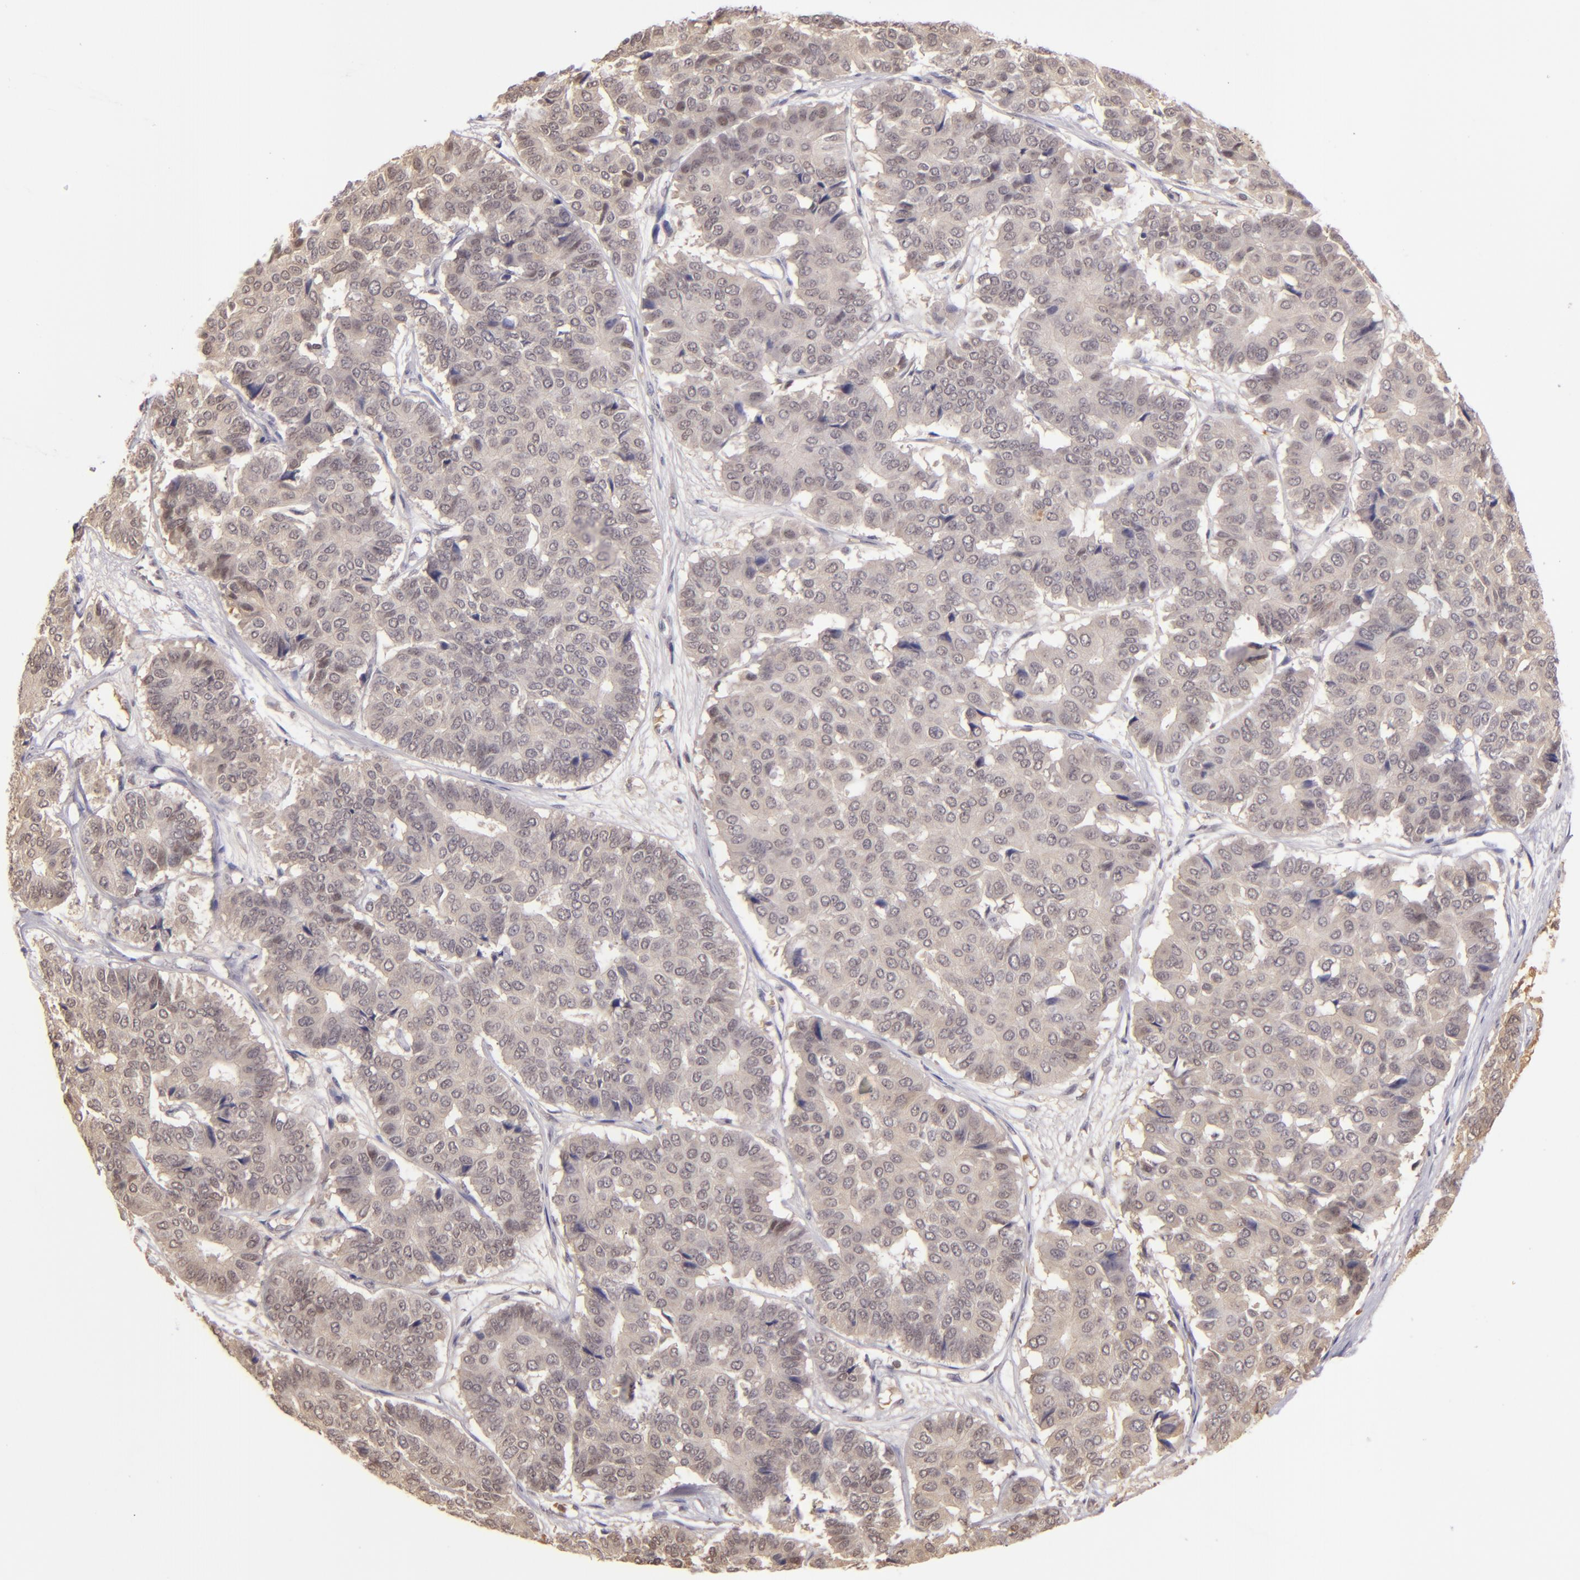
{"staining": {"intensity": "weak", "quantity": ">75%", "location": "cytoplasmic/membranous"}, "tissue": "pancreatic cancer", "cell_type": "Tumor cells", "image_type": "cancer", "snomed": [{"axis": "morphology", "description": "Adenocarcinoma, NOS"}, {"axis": "topography", "description": "Pancreas"}], "caption": "The photomicrograph displays staining of adenocarcinoma (pancreatic), revealing weak cytoplasmic/membranous protein staining (brown color) within tumor cells. The protein is shown in brown color, while the nuclei are stained blue.", "gene": "LRG1", "patient": {"sex": "male", "age": 50}}